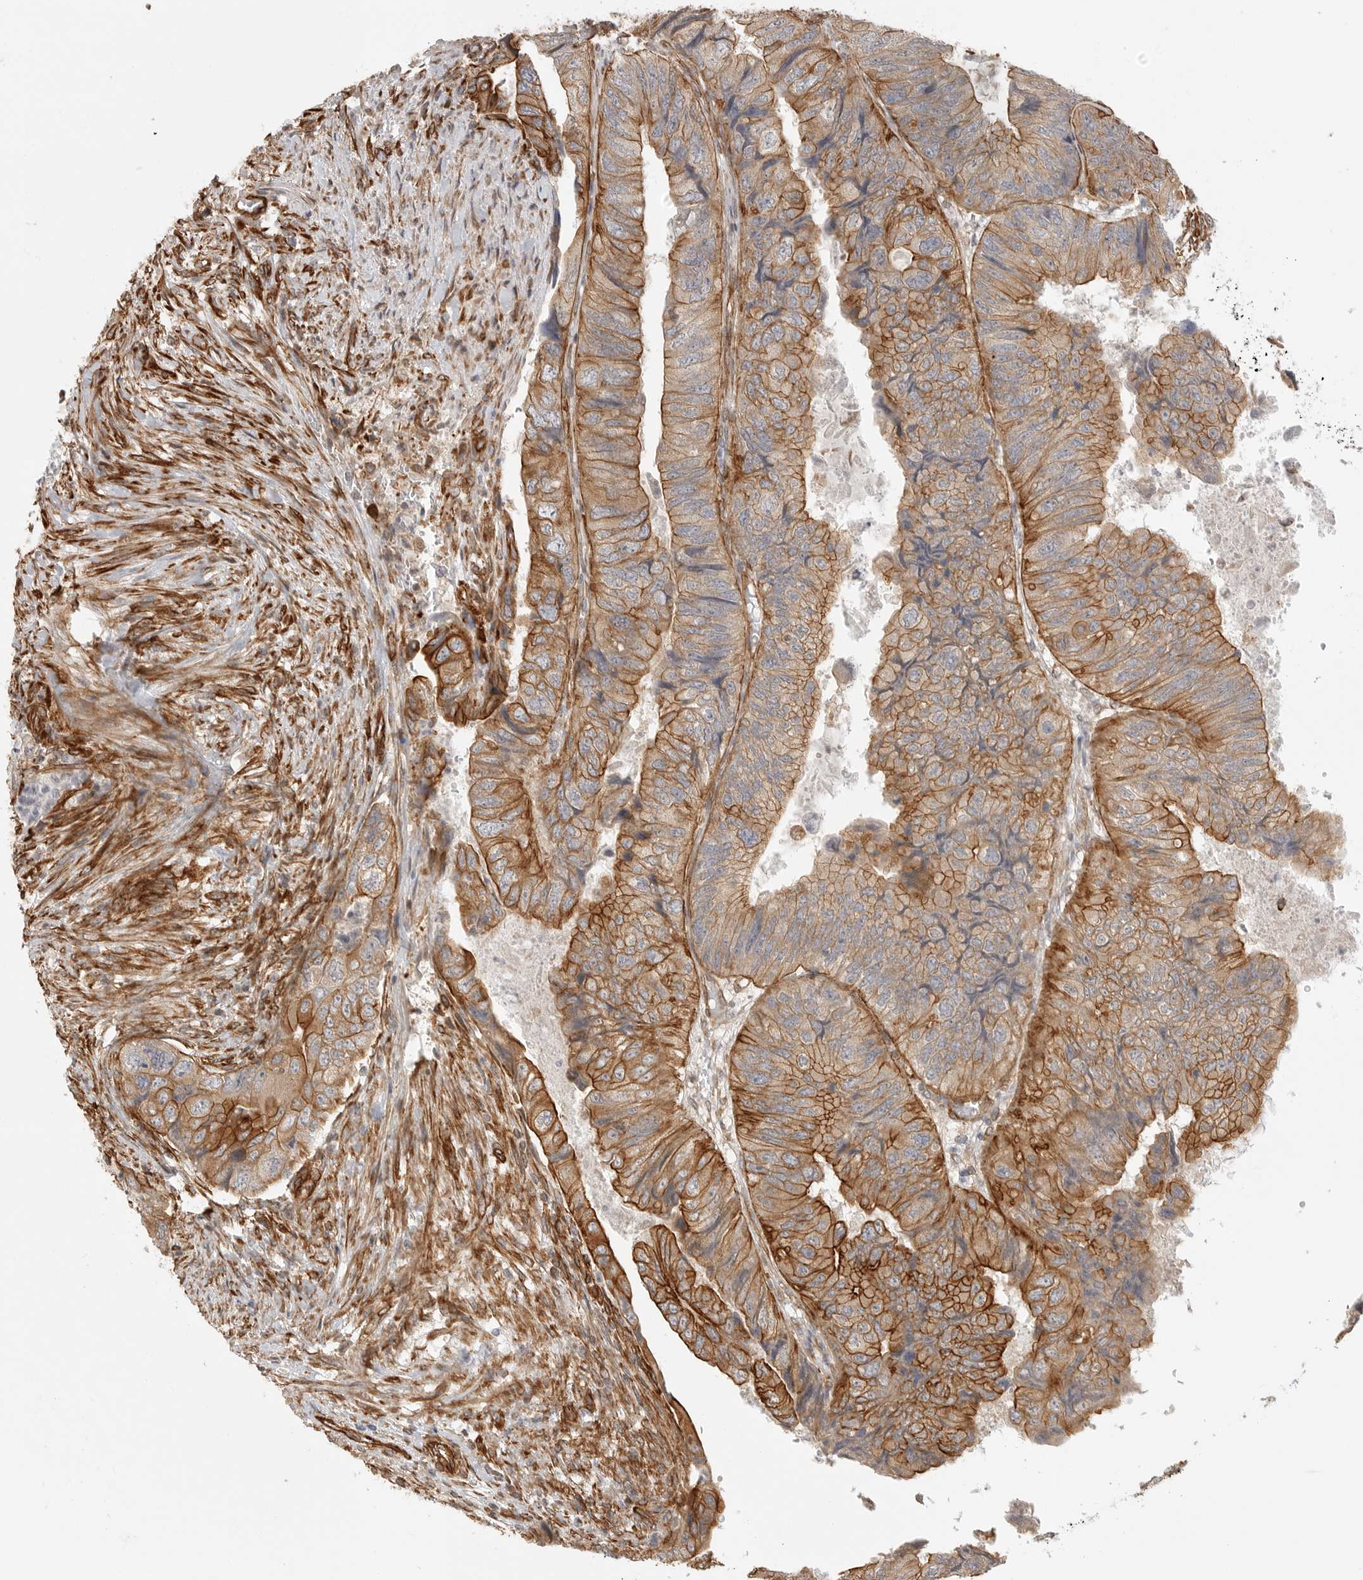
{"staining": {"intensity": "moderate", "quantity": ">75%", "location": "cytoplasmic/membranous"}, "tissue": "colorectal cancer", "cell_type": "Tumor cells", "image_type": "cancer", "snomed": [{"axis": "morphology", "description": "Adenocarcinoma, NOS"}, {"axis": "topography", "description": "Rectum"}], "caption": "Brown immunohistochemical staining in colorectal cancer (adenocarcinoma) shows moderate cytoplasmic/membranous staining in approximately >75% of tumor cells.", "gene": "ATOH7", "patient": {"sex": "male", "age": 63}}